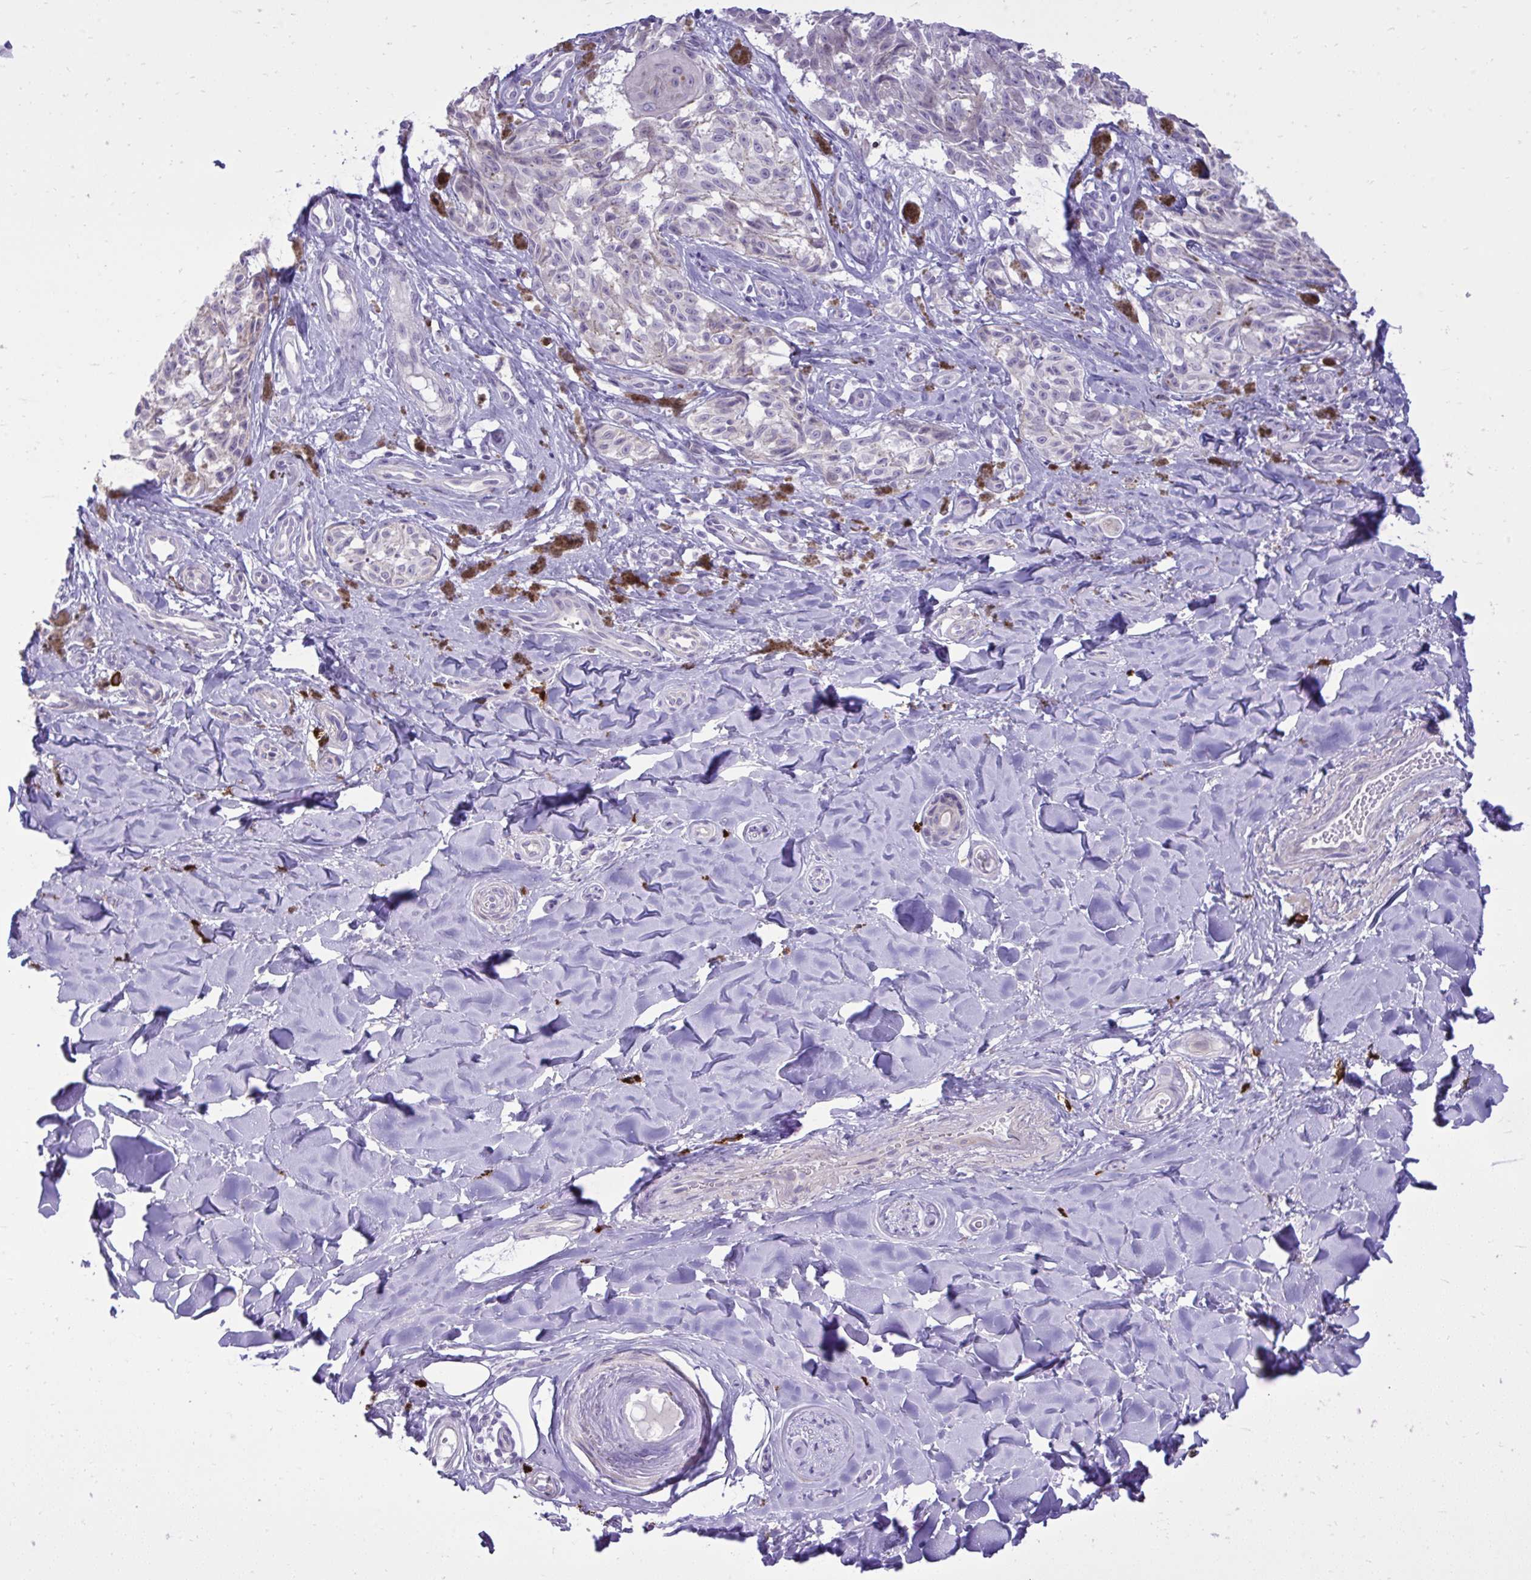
{"staining": {"intensity": "negative", "quantity": "none", "location": "none"}, "tissue": "melanoma", "cell_type": "Tumor cells", "image_type": "cancer", "snomed": [{"axis": "morphology", "description": "Malignant melanoma, NOS"}, {"axis": "topography", "description": "Skin"}], "caption": "Immunohistochemical staining of melanoma exhibits no significant expression in tumor cells. (Brightfield microscopy of DAB immunohistochemistry at high magnification).", "gene": "SPAG1", "patient": {"sex": "female", "age": 65}}